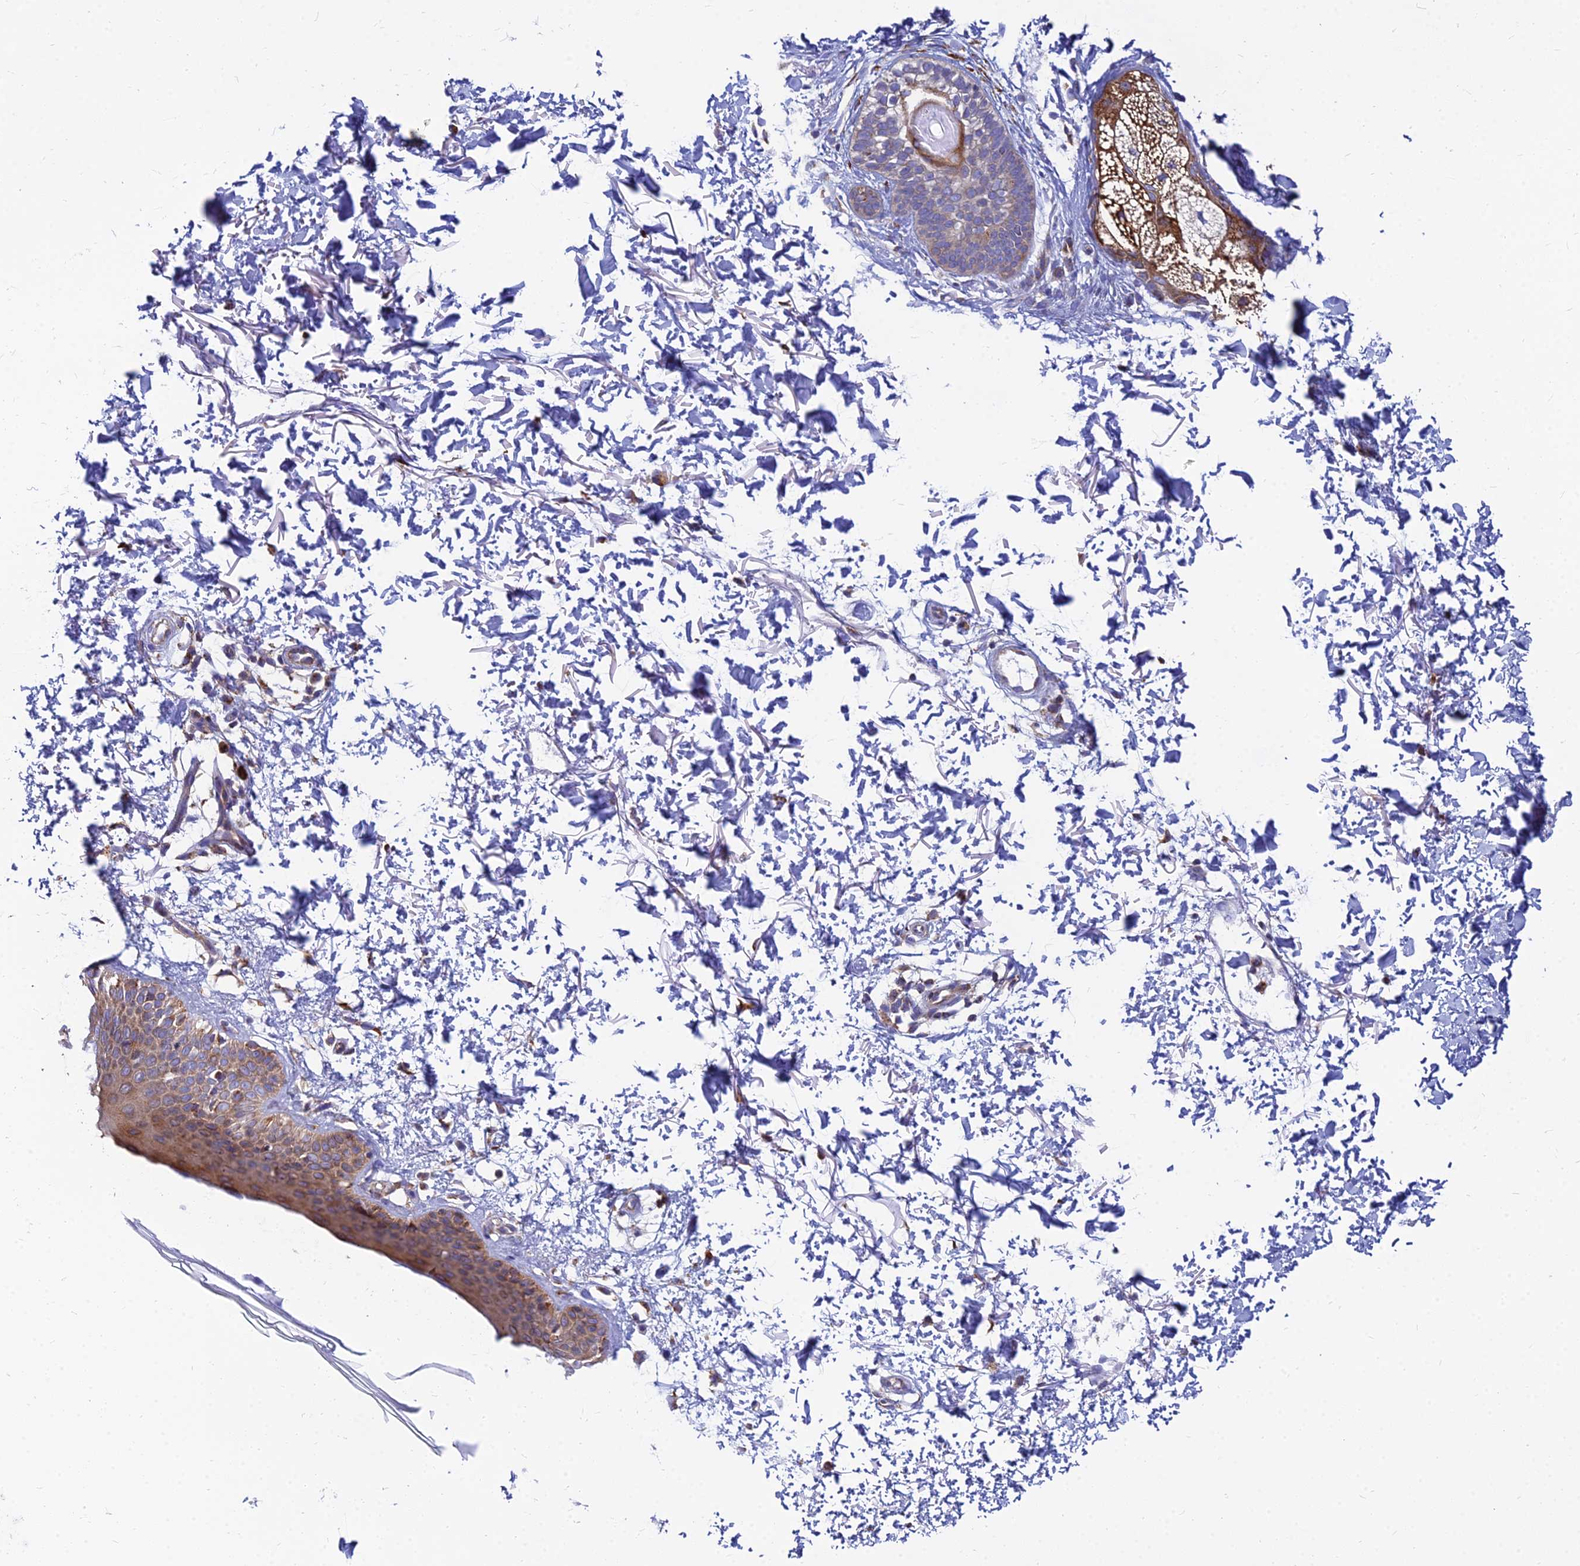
{"staining": {"intensity": "strong", "quantity": "<25%", "location": "cytoplasmic/membranous"}, "tissue": "skin", "cell_type": "Fibroblasts", "image_type": "normal", "snomed": [{"axis": "morphology", "description": "Normal tissue, NOS"}, {"axis": "topography", "description": "Skin"}], "caption": "High-magnification brightfield microscopy of benign skin stained with DAB (3,3'-diaminobenzidine) (brown) and counterstained with hematoxylin (blue). fibroblasts exhibit strong cytoplasmic/membranous staining is appreciated in approximately<25% of cells. Nuclei are stained in blue.", "gene": "CCT6A", "patient": {"sex": "male", "age": 66}}